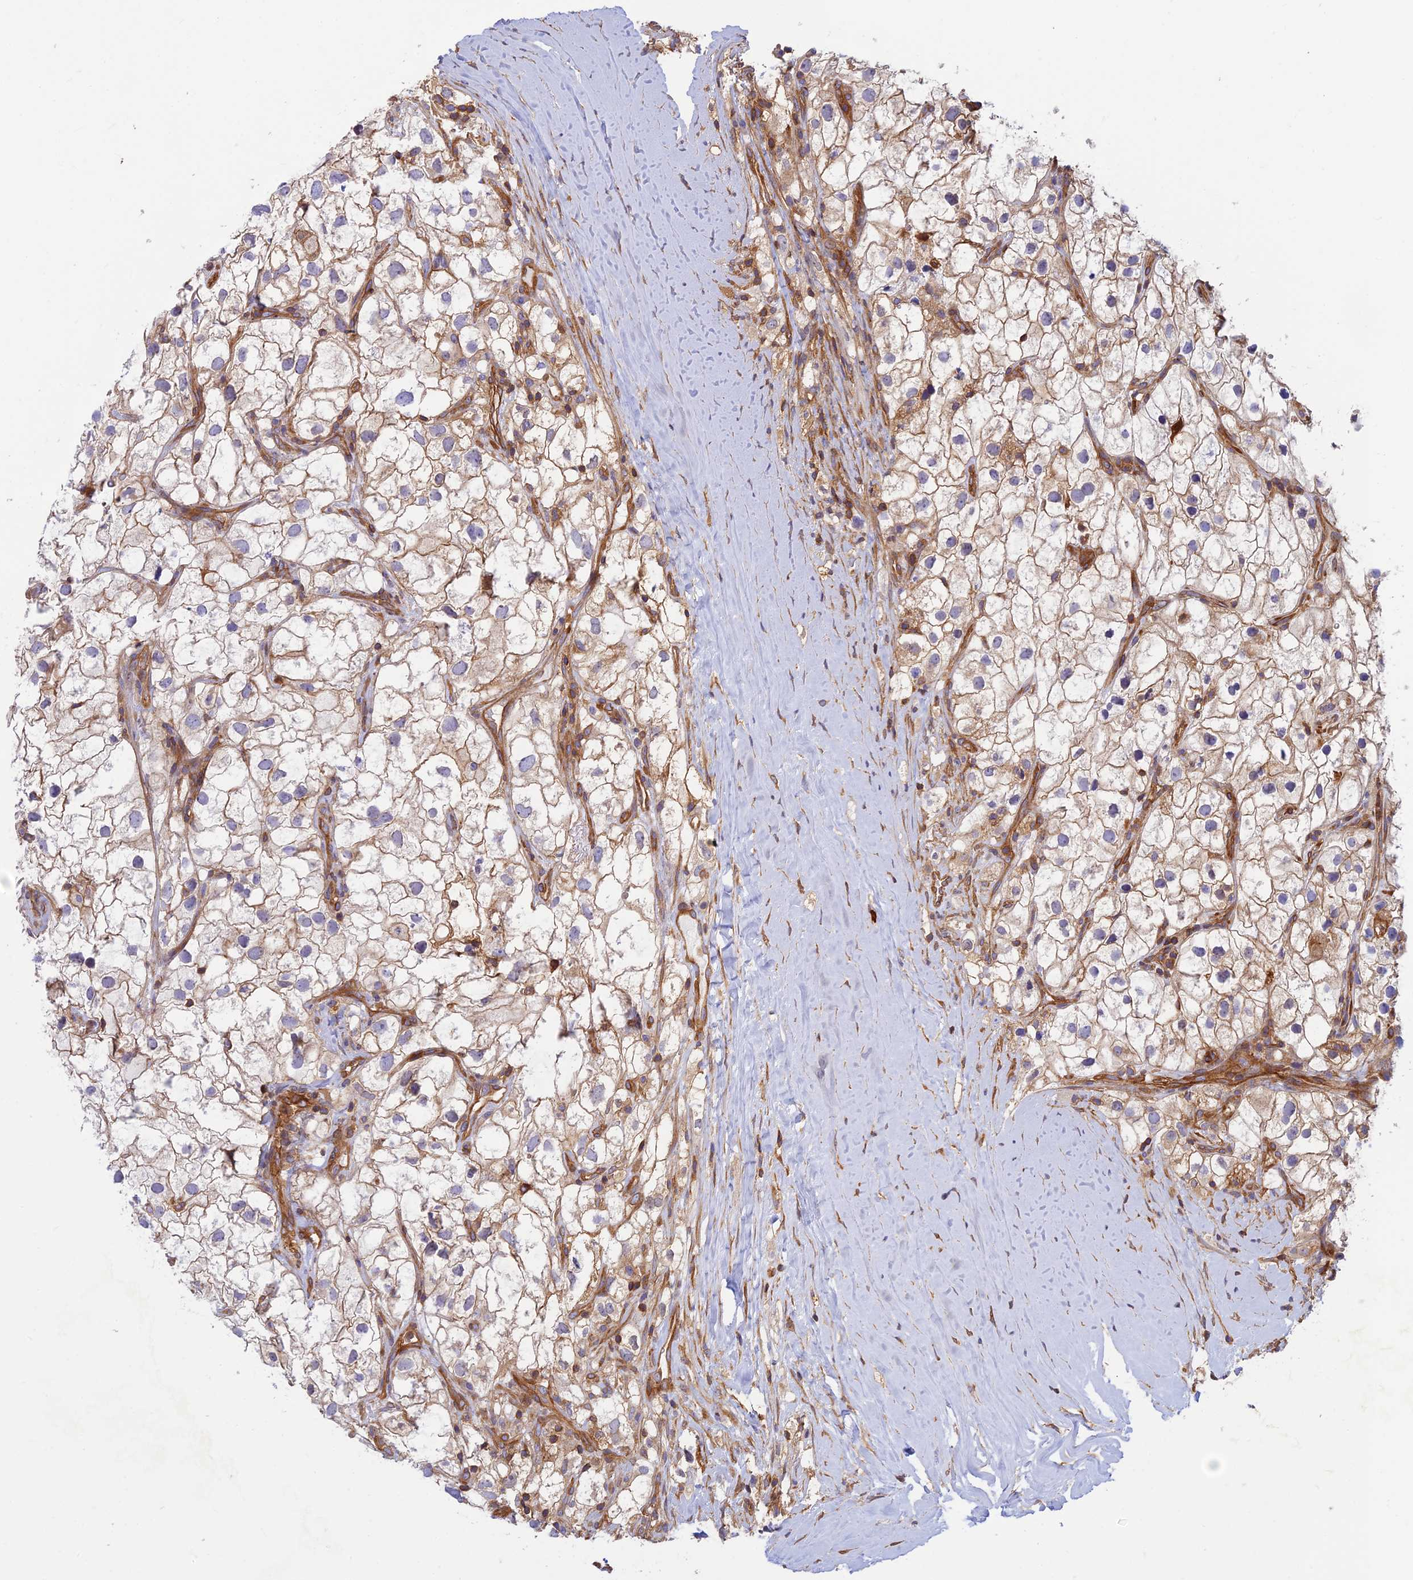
{"staining": {"intensity": "weak", "quantity": "<25%", "location": "cytoplasmic/membranous"}, "tissue": "renal cancer", "cell_type": "Tumor cells", "image_type": "cancer", "snomed": [{"axis": "morphology", "description": "Adenocarcinoma, NOS"}, {"axis": "topography", "description": "Kidney"}], "caption": "IHC of human renal adenocarcinoma reveals no staining in tumor cells.", "gene": "PPP1R12C", "patient": {"sex": "male", "age": 59}}